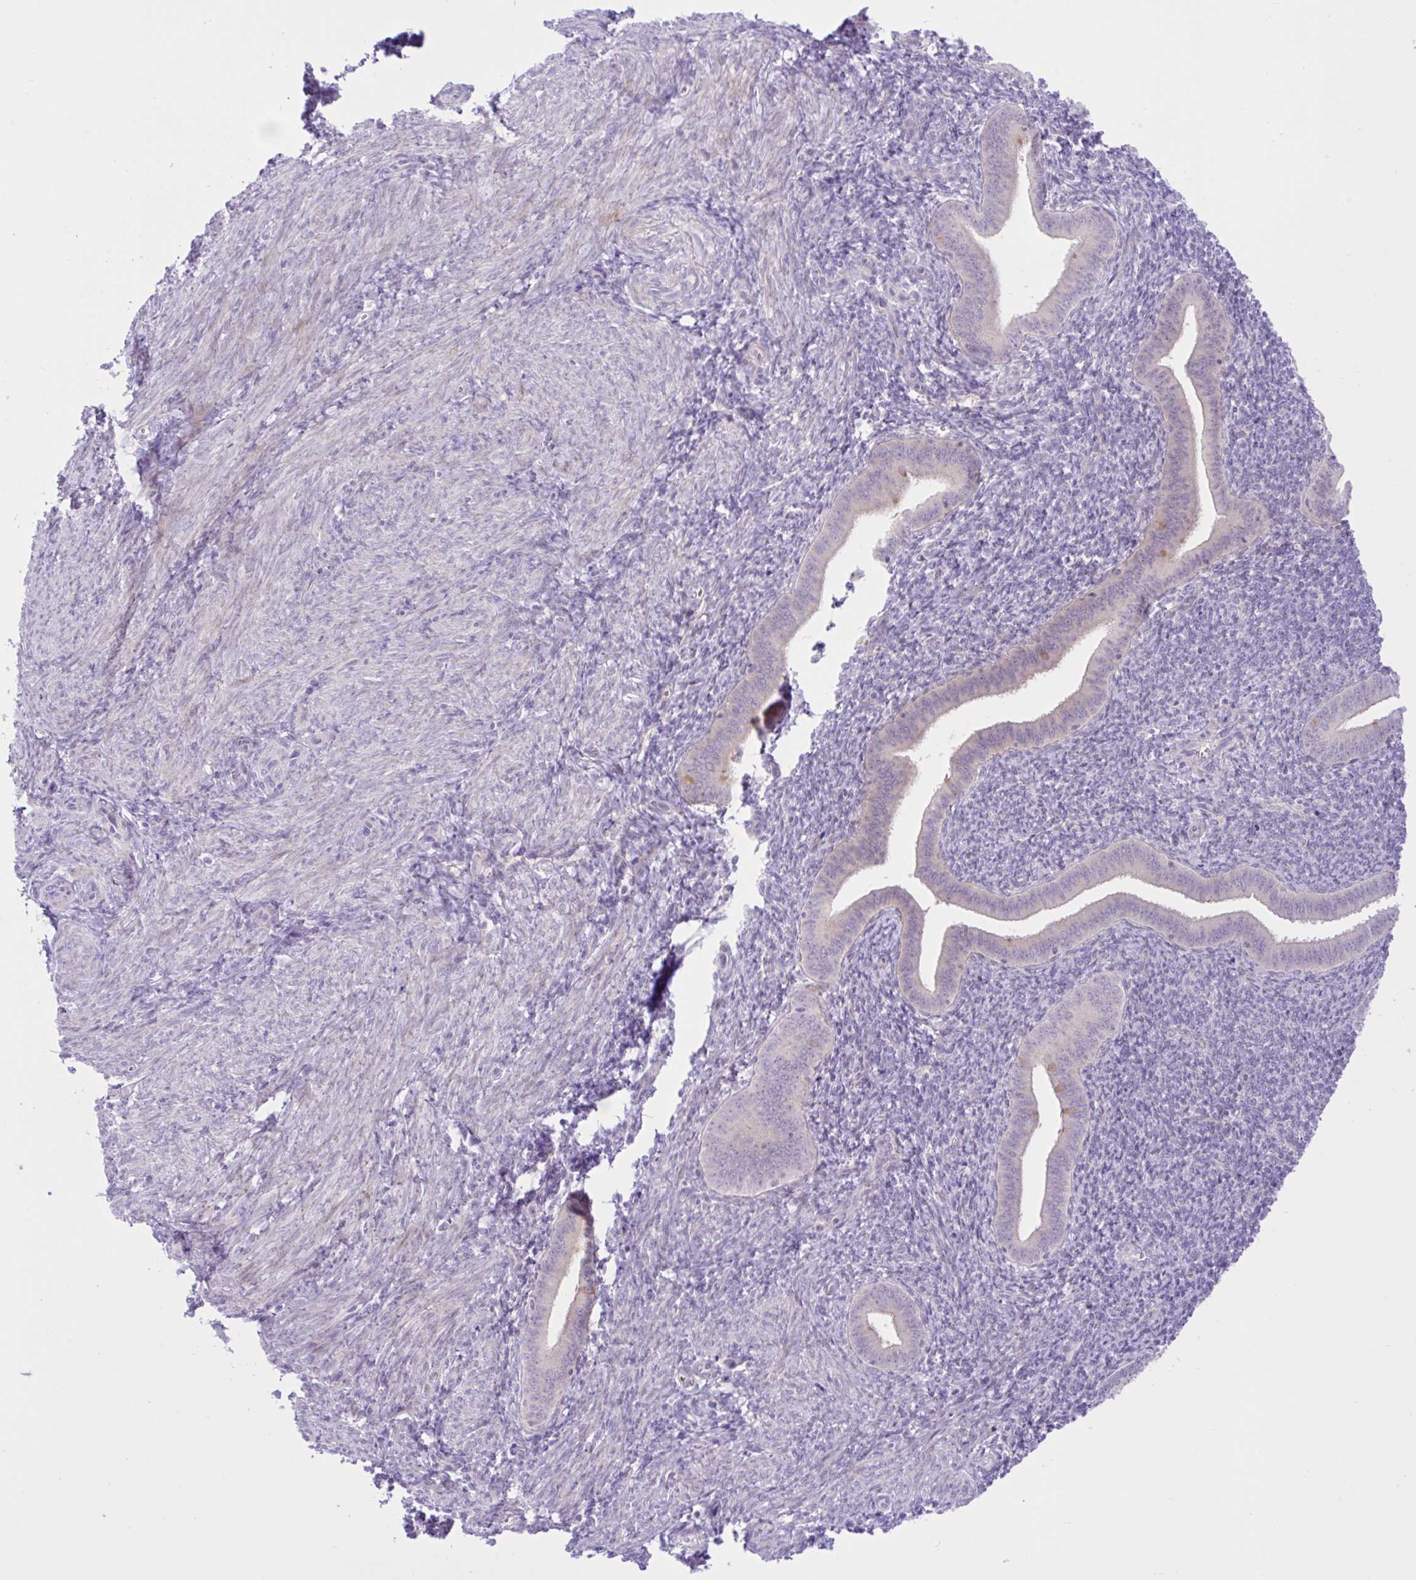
{"staining": {"intensity": "negative", "quantity": "none", "location": "none"}, "tissue": "endometrium", "cell_type": "Cells in endometrial stroma", "image_type": "normal", "snomed": [{"axis": "morphology", "description": "Normal tissue, NOS"}, {"axis": "topography", "description": "Endometrium"}], "caption": "The photomicrograph demonstrates no significant staining in cells in endometrial stroma of endometrium. (DAB (3,3'-diaminobenzidine) immunohistochemistry with hematoxylin counter stain).", "gene": "ZNF101", "patient": {"sex": "female", "age": 25}}